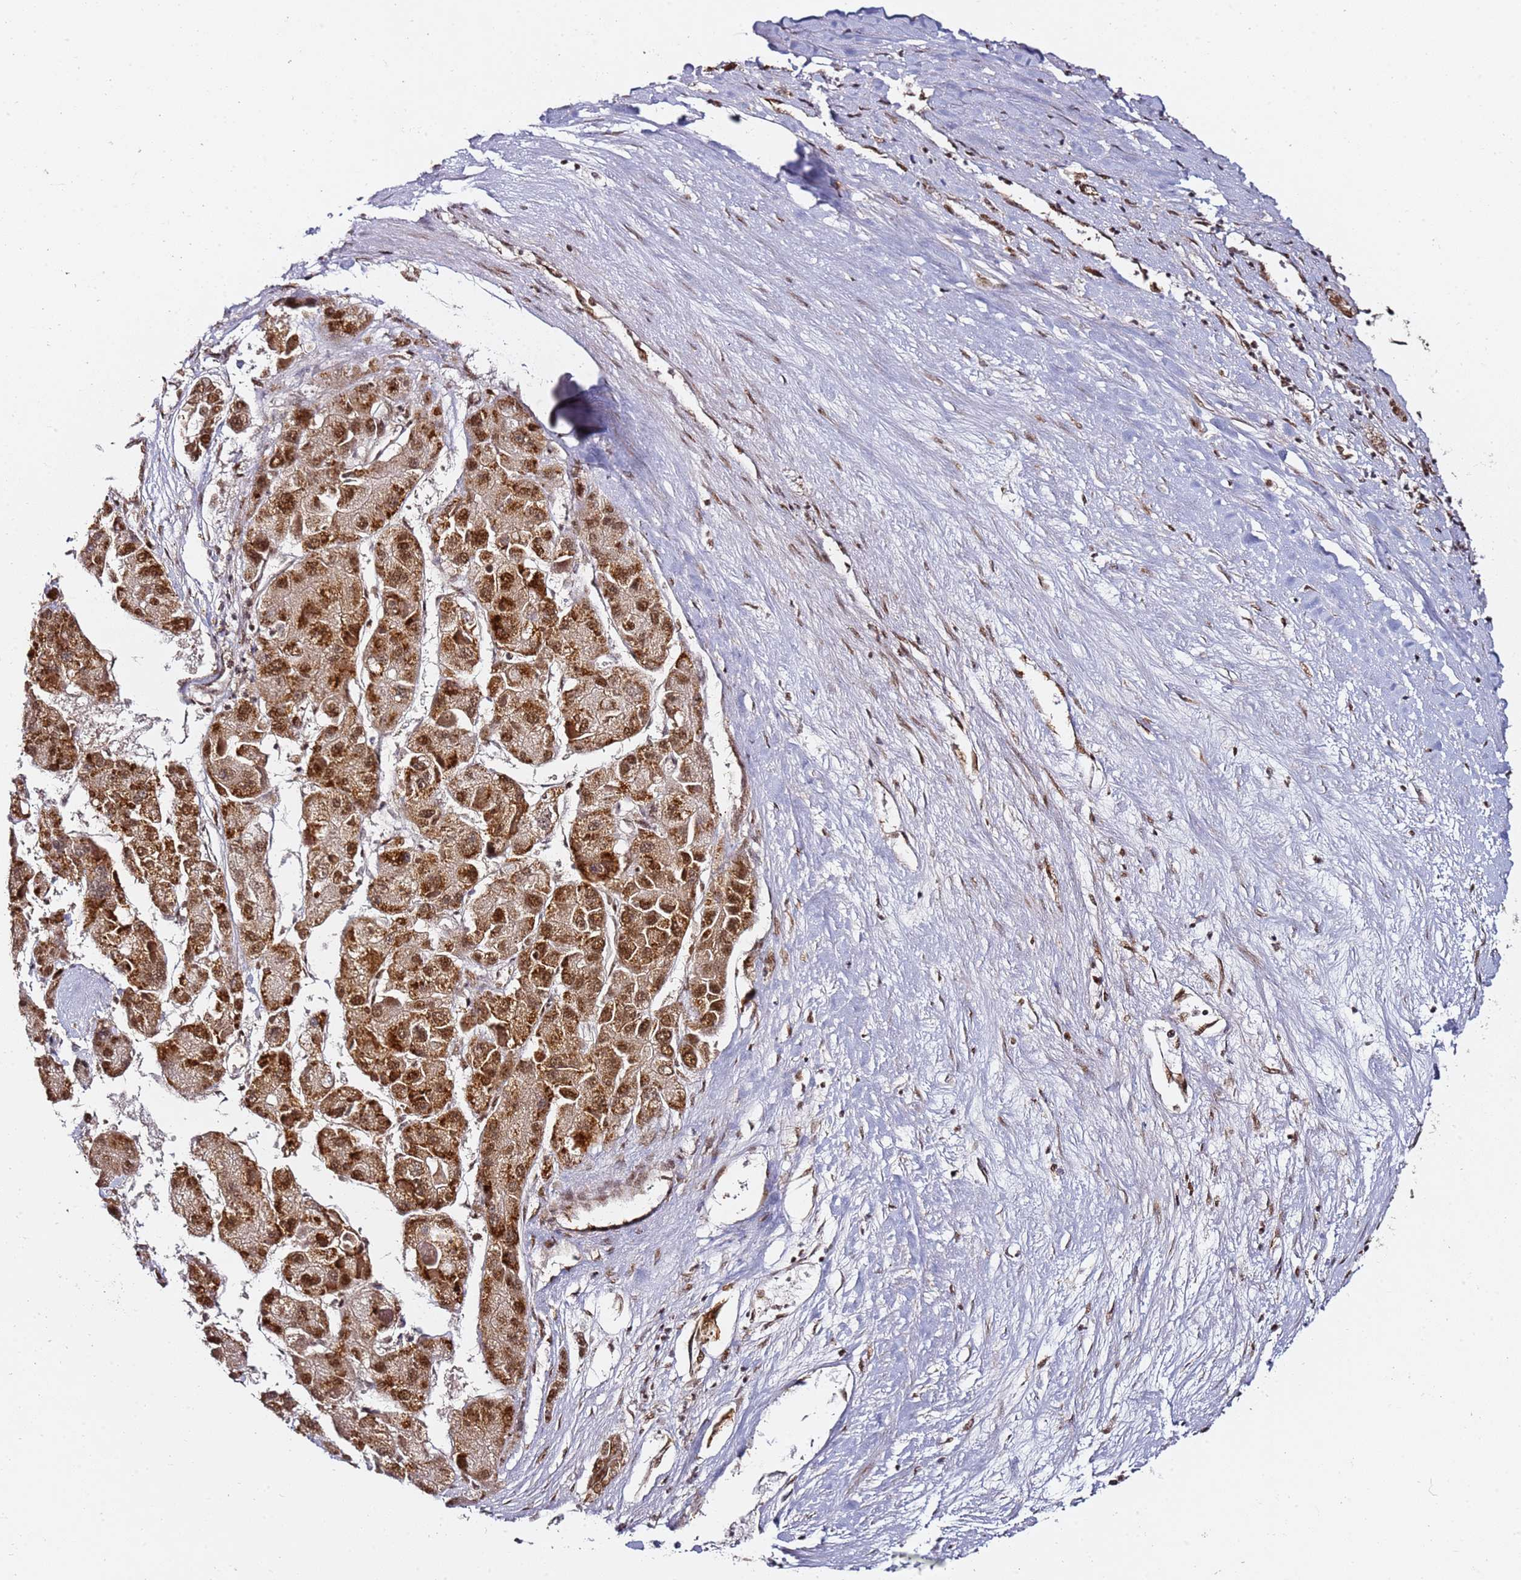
{"staining": {"intensity": "strong", "quantity": ">75%", "location": "cytoplasmic/membranous,nuclear"}, "tissue": "liver cancer", "cell_type": "Tumor cells", "image_type": "cancer", "snomed": [{"axis": "morphology", "description": "Carcinoma, Hepatocellular, NOS"}, {"axis": "topography", "description": "Liver"}], "caption": "The image displays immunohistochemical staining of hepatocellular carcinoma (liver). There is strong cytoplasmic/membranous and nuclear staining is appreciated in approximately >75% of tumor cells. (DAB IHC with brightfield microscopy, high magnification).", "gene": "TP53AIP1", "patient": {"sex": "female", "age": 73}}